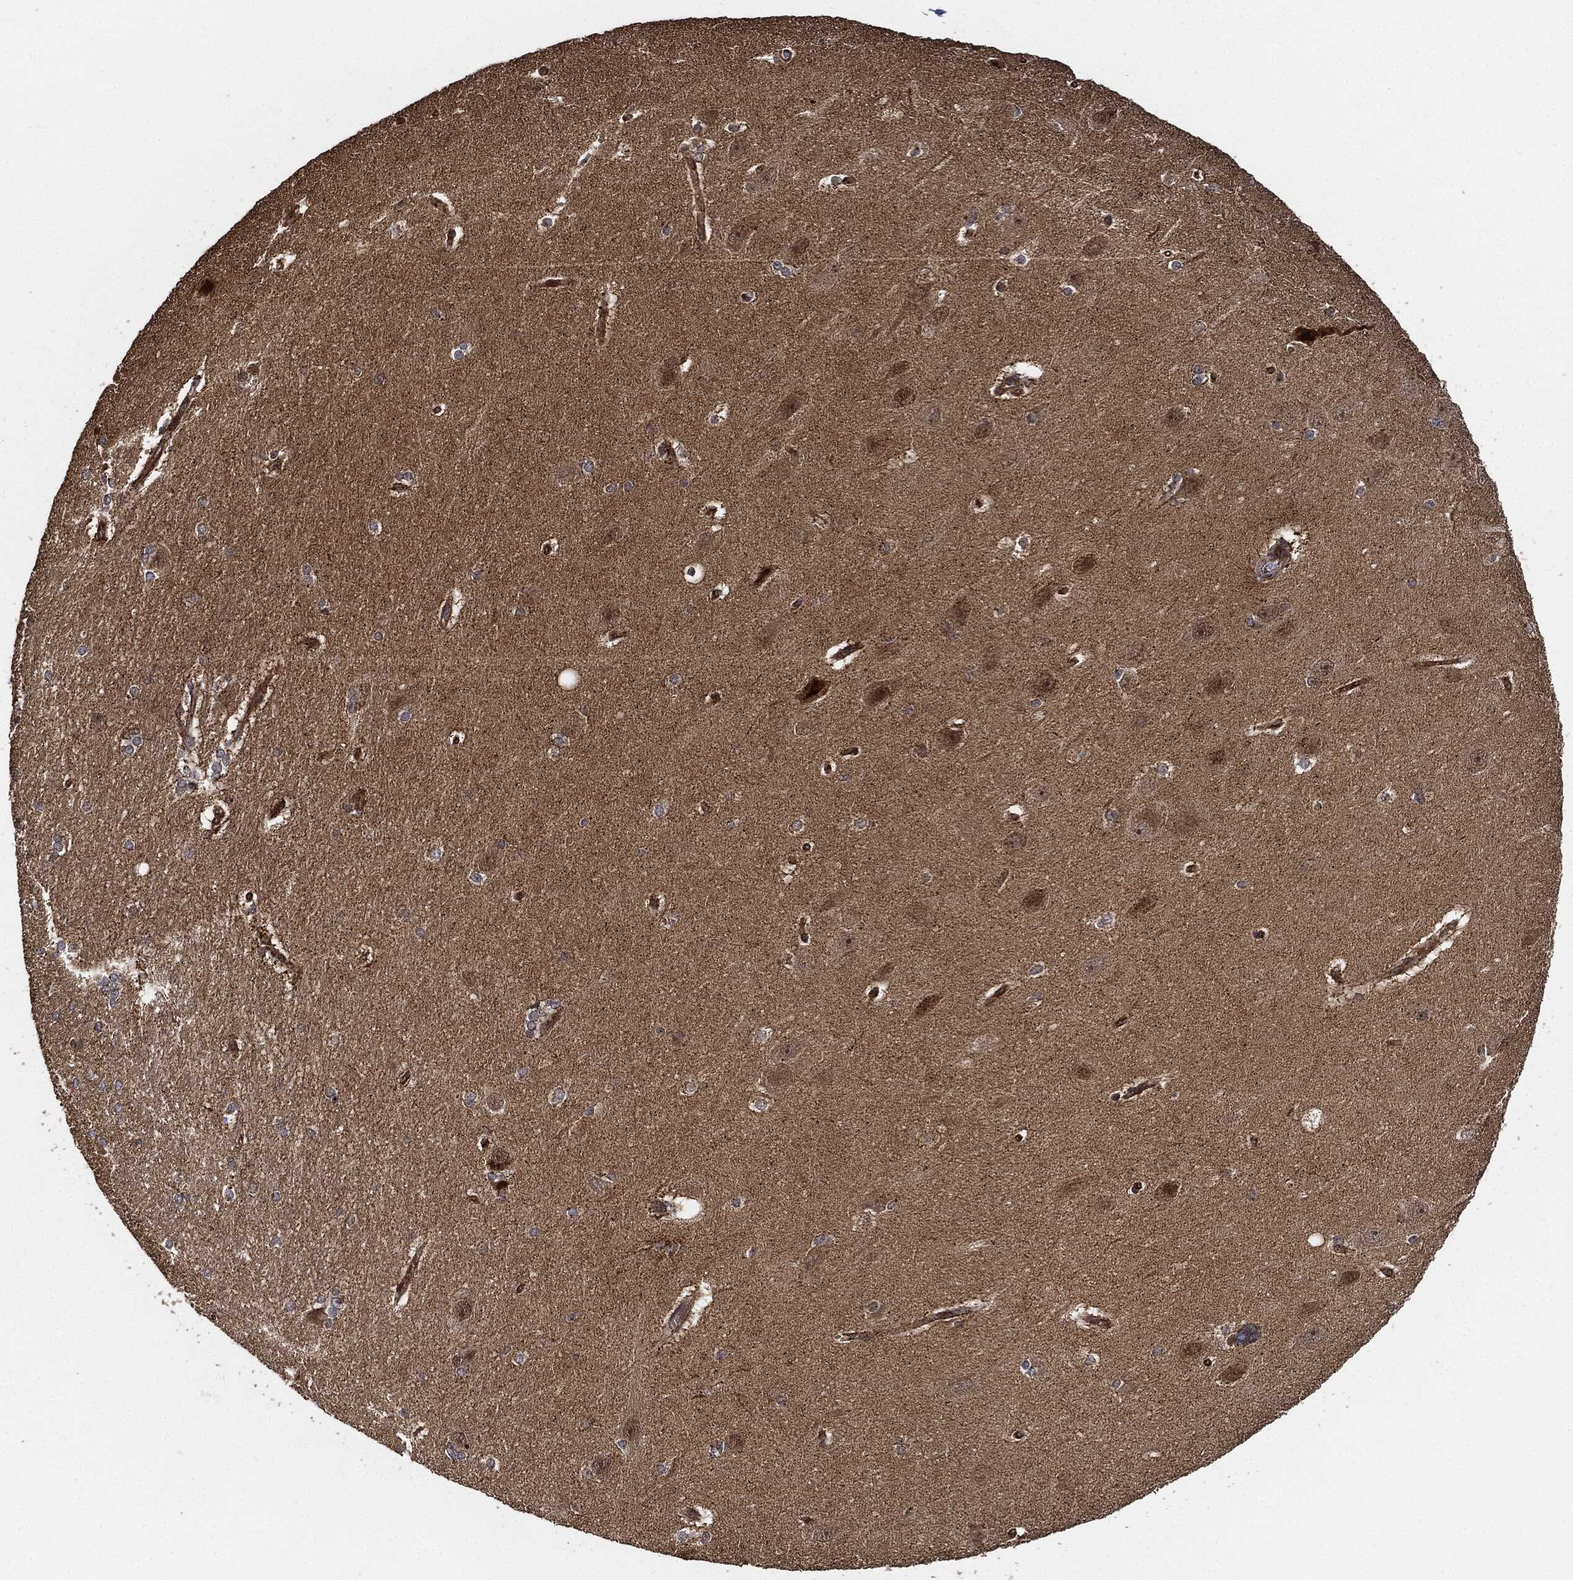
{"staining": {"intensity": "moderate", "quantity": "<25%", "location": "nuclear"}, "tissue": "hippocampus", "cell_type": "Glial cells", "image_type": "normal", "snomed": [{"axis": "morphology", "description": "Normal tissue, NOS"}, {"axis": "topography", "description": "Cerebral cortex"}, {"axis": "topography", "description": "Hippocampus"}], "caption": "Glial cells show low levels of moderate nuclear staining in approximately <25% of cells in unremarkable human hippocampus.", "gene": "MAP3K3", "patient": {"sex": "female", "age": 19}}